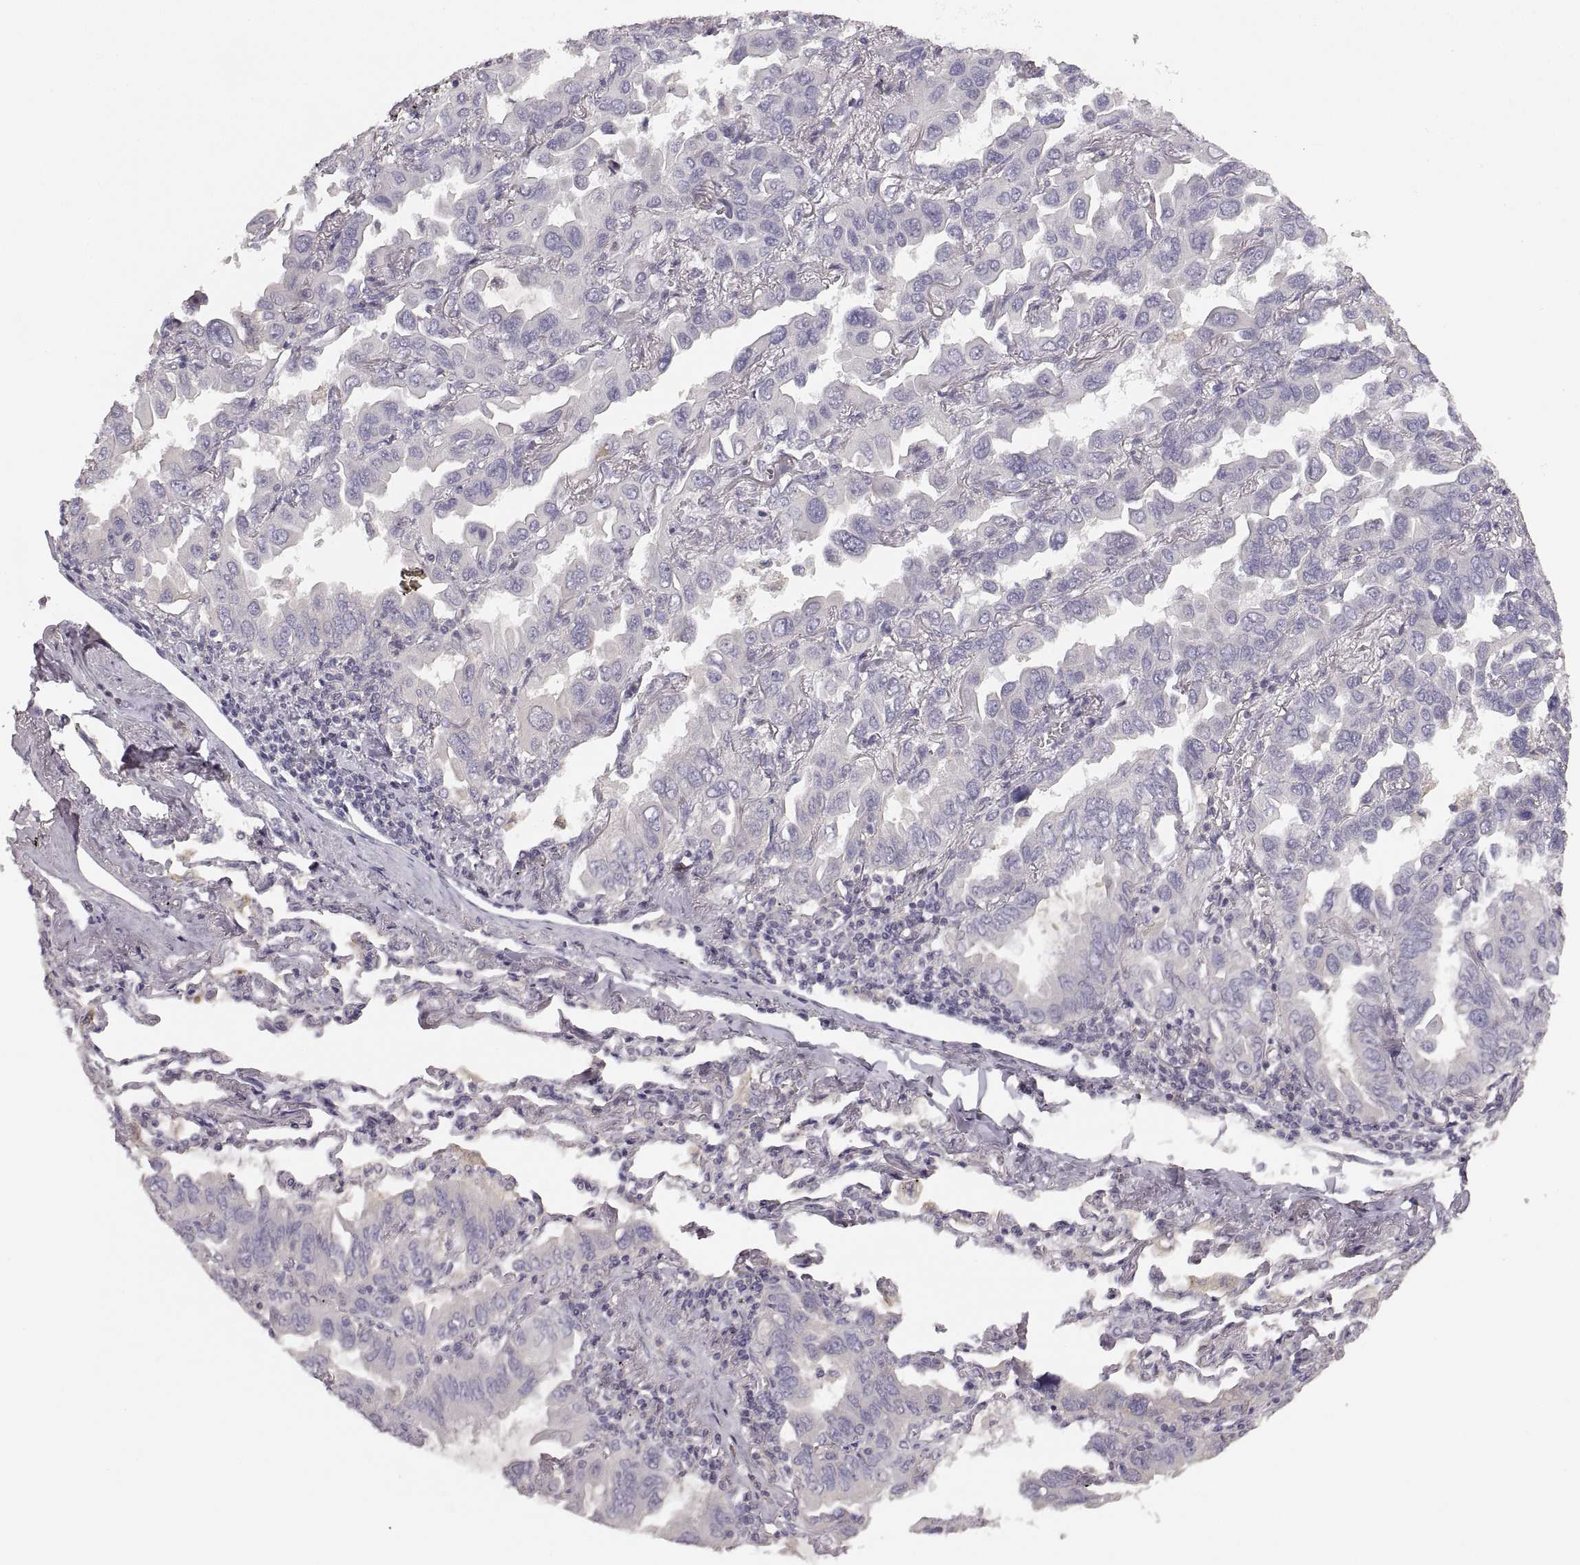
{"staining": {"intensity": "negative", "quantity": "none", "location": "none"}, "tissue": "lung cancer", "cell_type": "Tumor cells", "image_type": "cancer", "snomed": [{"axis": "morphology", "description": "Adenocarcinoma, NOS"}, {"axis": "topography", "description": "Lung"}], "caption": "The IHC histopathology image has no significant staining in tumor cells of lung adenocarcinoma tissue. (DAB (3,3'-diaminobenzidine) immunohistochemistry (IHC) visualized using brightfield microscopy, high magnification).", "gene": "RUNDC3A", "patient": {"sex": "male", "age": 64}}